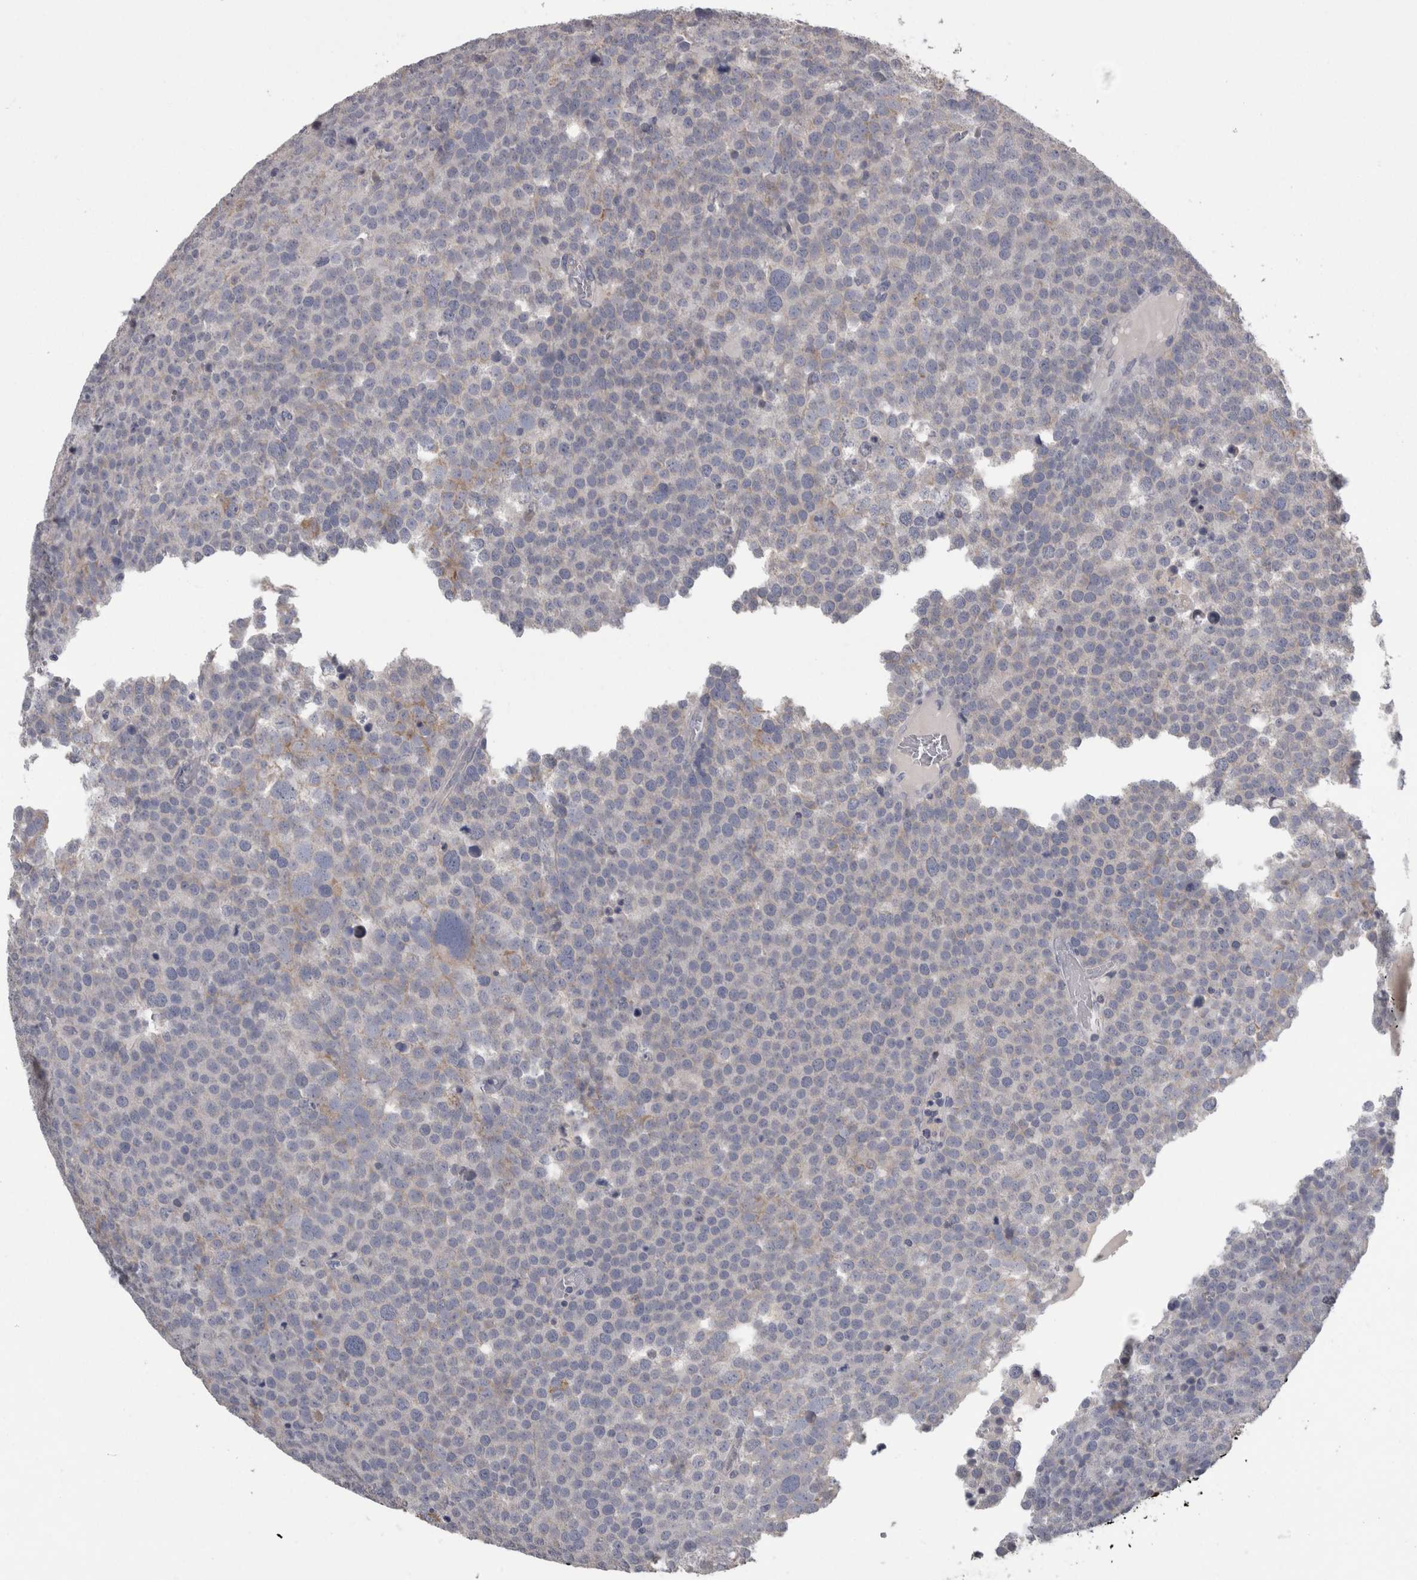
{"staining": {"intensity": "negative", "quantity": "none", "location": "none"}, "tissue": "testis cancer", "cell_type": "Tumor cells", "image_type": "cancer", "snomed": [{"axis": "morphology", "description": "Seminoma, NOS"}, {"axis": "topography", "description": "Testis"}], "caption": "This is a micrograph of immunohistochemistry staining of testis cancer, which shows no expression in tumor cells.", "gene": "TCAP", "patient": {"sex": "male", "age": 71}}